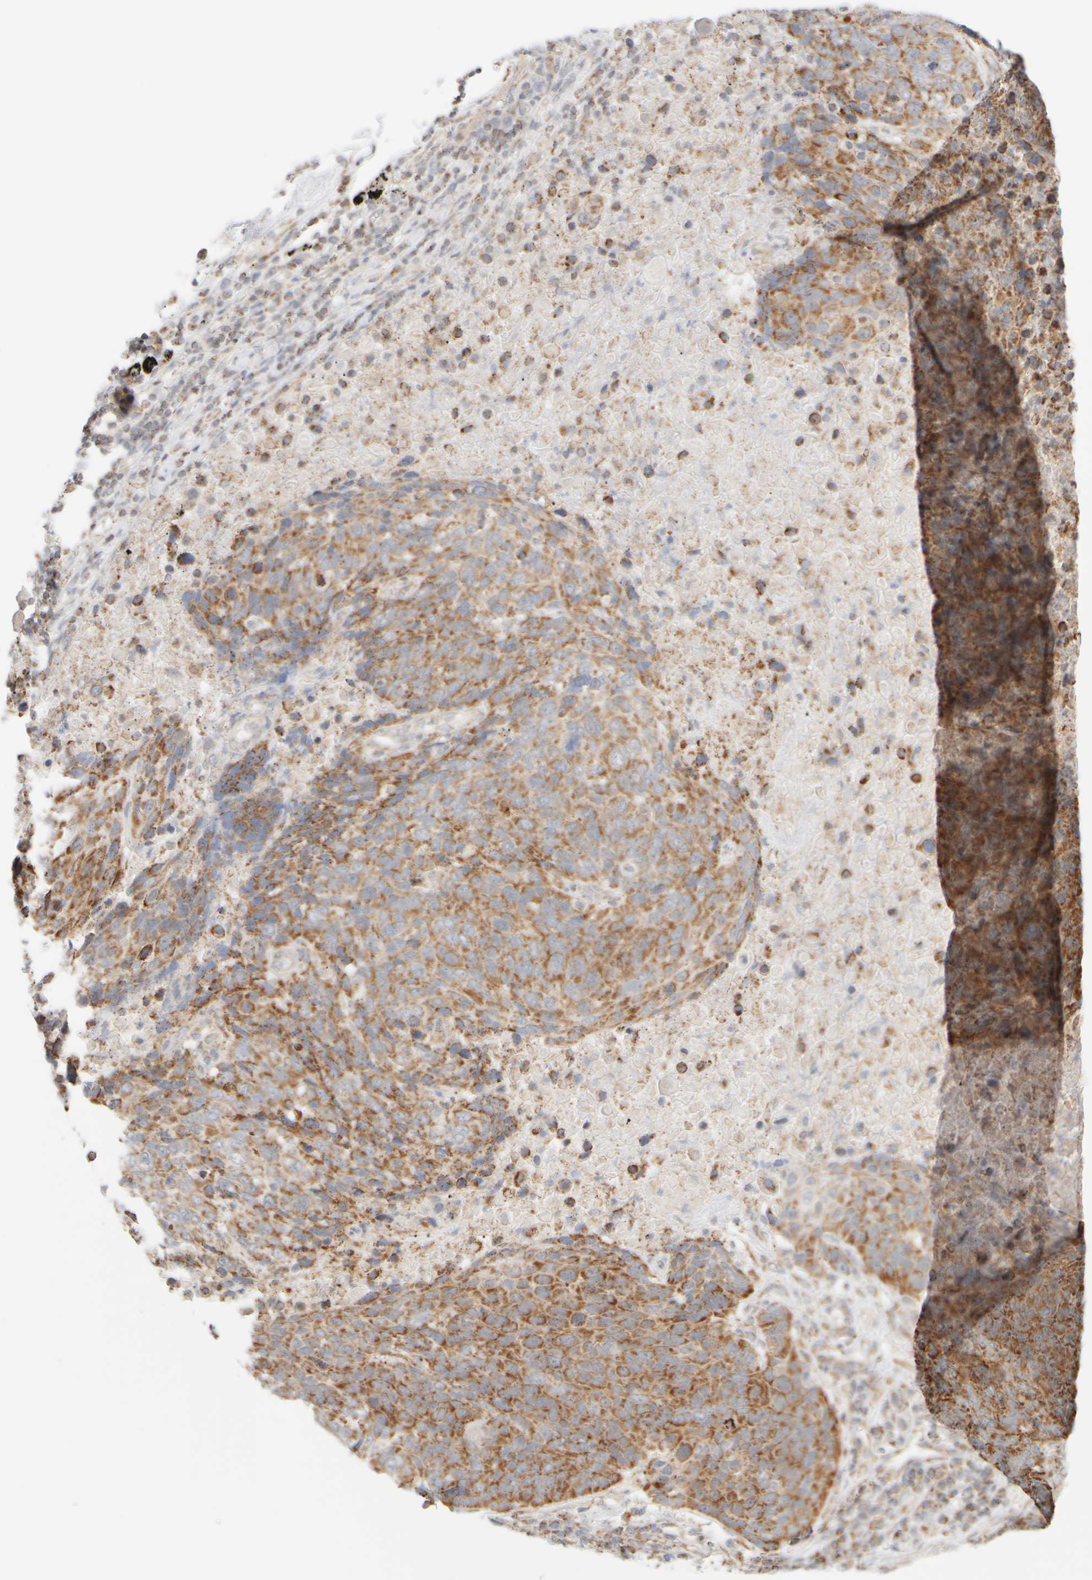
{"staining": {"intensity": "moderate", "quantity": ">75%", "location": "cytoplasmic/membranous"}, "tissue": "lung cancer", "cell_type": "Tumor cells", "image_type": "cancer", "snomed": [{"axis": "morphology", "description": "Squamous cell carcinoma, NOS"}, {"axis": "topography", "description": "Lung"}], "caption": "The histopathology image reveals a brown stain indicating the presence of a protein in the cytoplasmic/membranous of tumor cells in lung squamous cell carcinoma.", "gene": "PPM1K", "patient": {"sex": "male", "age": 66}}